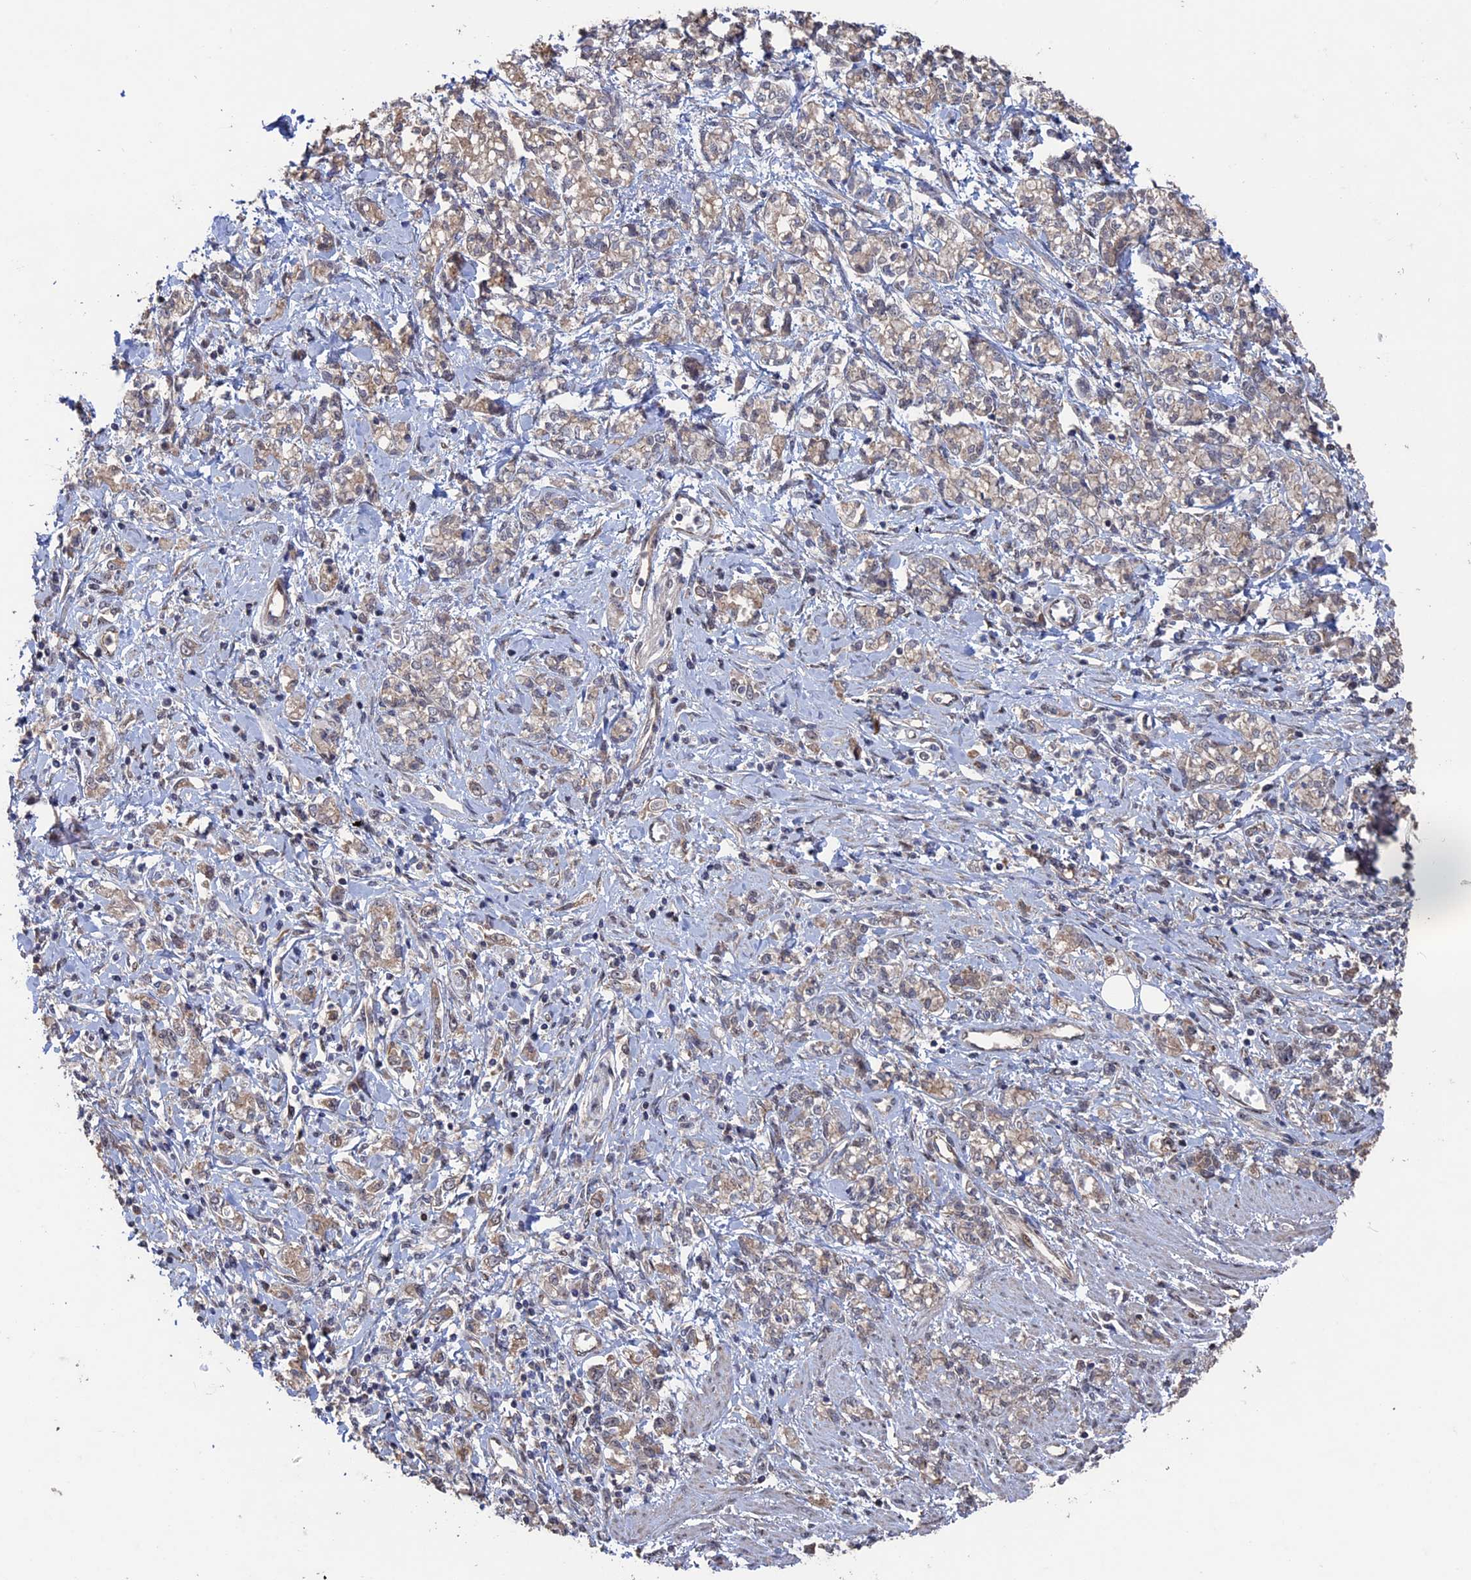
{"staining": {"intensity": "weak", "quantity": "25%-75%", "location": "cytoplasmic/membranous"}, "tissue": "stomach cancer", "cell_type": "Tumor cells", "image_type": "cancer", "snomed": [{"axis": "morphology", "description": "Adenocarcinoma, NOS"}, {"axis": "topography", "description": "Stomach"}], "caption": "Stomach adenocarcinoma tissue displays weak cytoplasmic/membranous expression in about 25%-75% of tumor cells", "gene": "KIAA1328", "patient": {"sex": "female", "age": 76}}